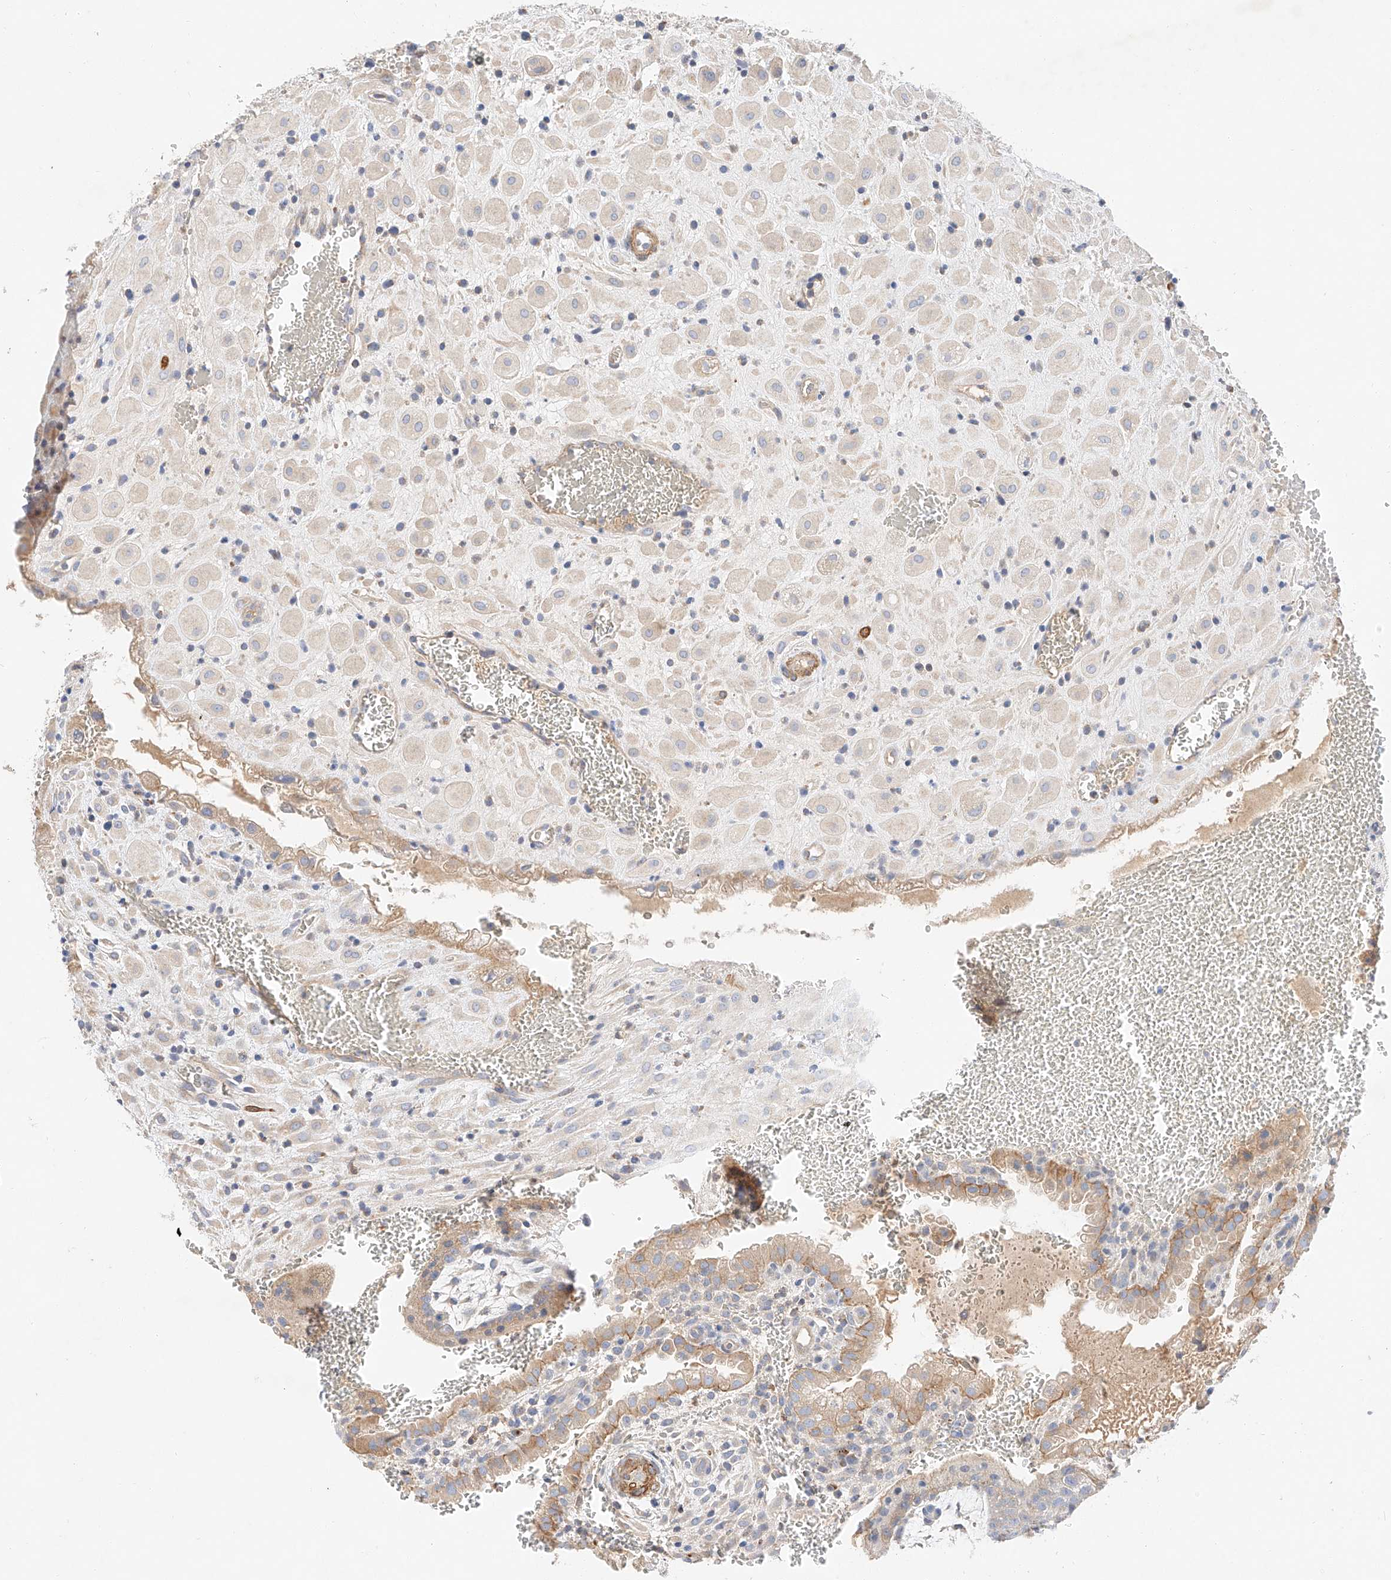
{"staining": {"intensity": "negative", "quantity": "none", "location": "none"}, "tissue": "placenta", "cell_type": "Decidual cells", "image_type": "normal", "snomed": [{"axis": "morphology", "description": "Normal tissue, NOS"}, {"axis": "topography", "description": "Placenta"}], "caption": "Placenta stained for a protein using immunohistochemistry demonstrates no positivity decidual cells.", "gene": "C6orf118", "patient": {"sex": "female", "age": 35}}